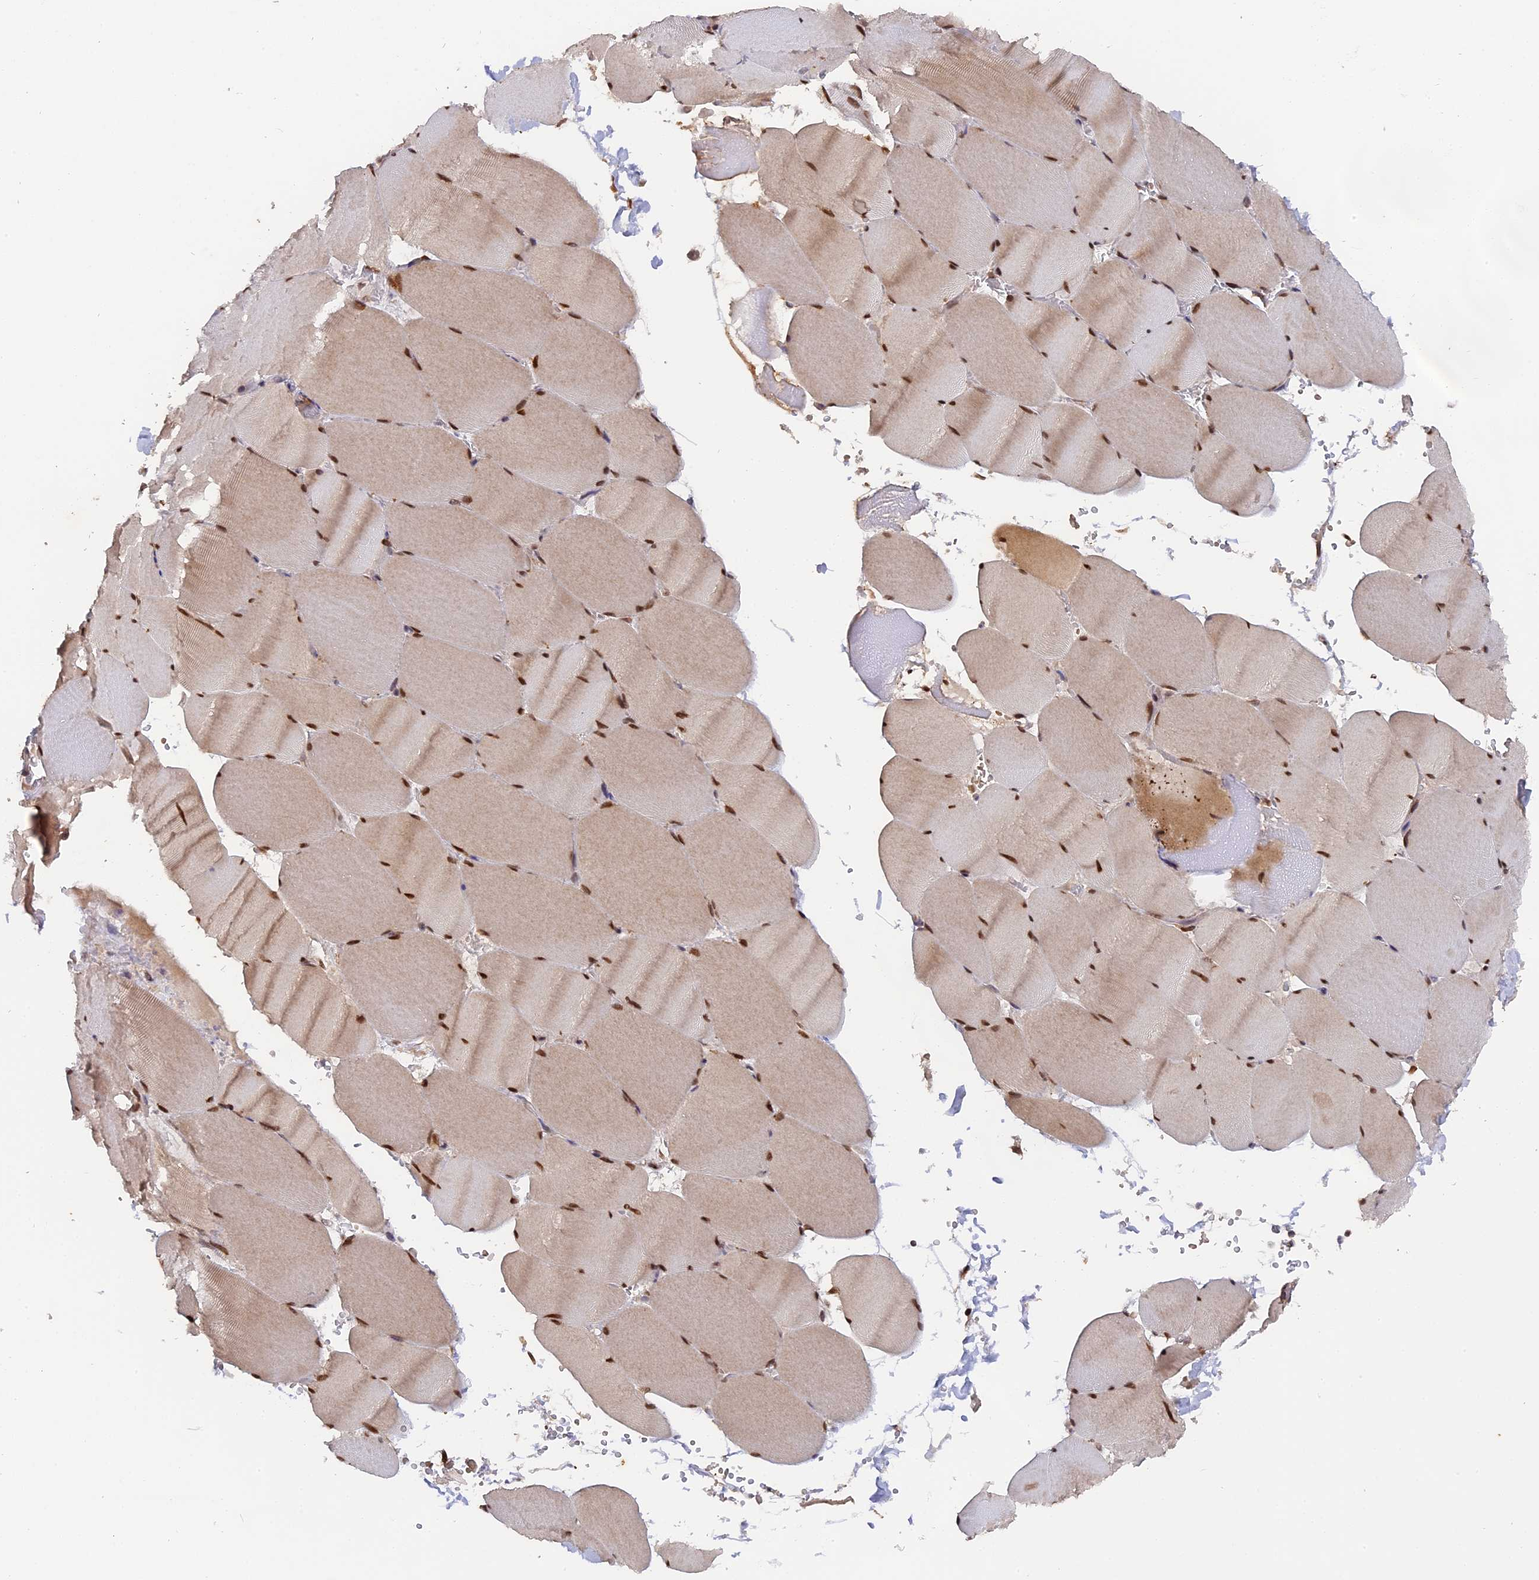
{"staining": {"intensity": "moderate", "quantity": ">75%", "location": "nuclear"}, "tissue": "skeletal muscle", "cell_type": "Myocytes", "image_type": "normal", "snomed": [{"axis": "morphology", "description": "Normal tissue, NOS"}, {"axis": "topography", "description": "Skeletal muscle"}, {"axis": "topography", "description": "Head-Neck"}], "caption": "Immunohistochemistry micrograph of unremarkable skeletal muscle: skeletal muscle stained using immunohistochemistry shows medium levels of moderate protein expression localized specifically in the nuclear of myocytes, appearing as a nuclear brown color.", "gene": "PYGO1", "patient": {"sex": "male", "age": 66}}